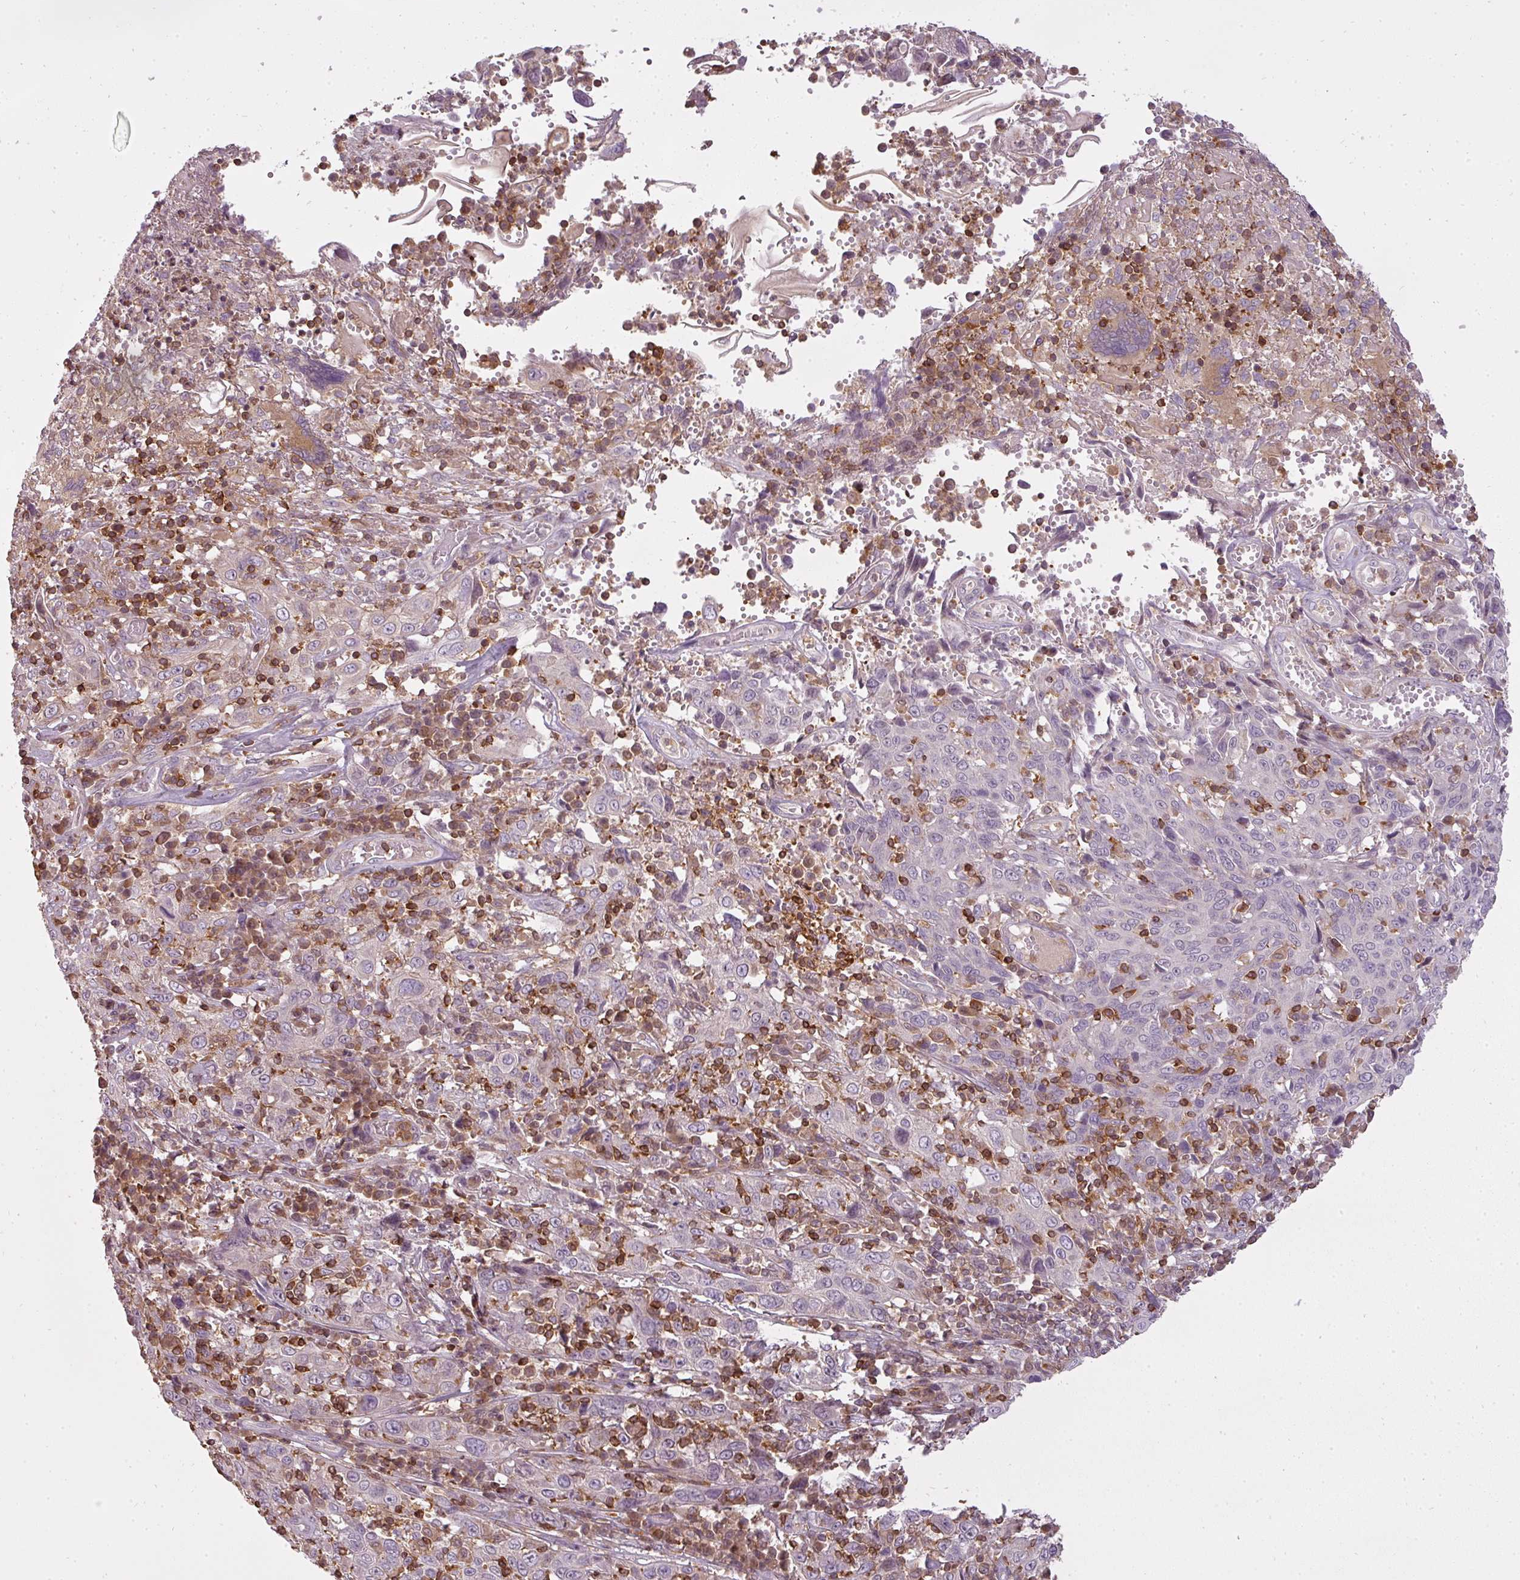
{"staining": {"intensity": "negative", "quantity": "none", "location": "none"}, "tissue": "cervical cancer", "cell_type": "Tumor cells", "image_type": "cancer", "snomed": [{"axis": "morphology", "description": "Squamous cell carcinoma, NOS"}, {"axis": "topography", "description": "Cervix"}], "caption": "Immunohistochemical staining of human cervical cancer displays no significant staining in tumor cells. Brightfield microscopy of IHC stained with DAB (3,3'-diaminobenzidine) (brown) and hematoxylin (blue), captured at high magnification.", "gene": "STK4", "patient": {"sex": "female", "age": 46}}